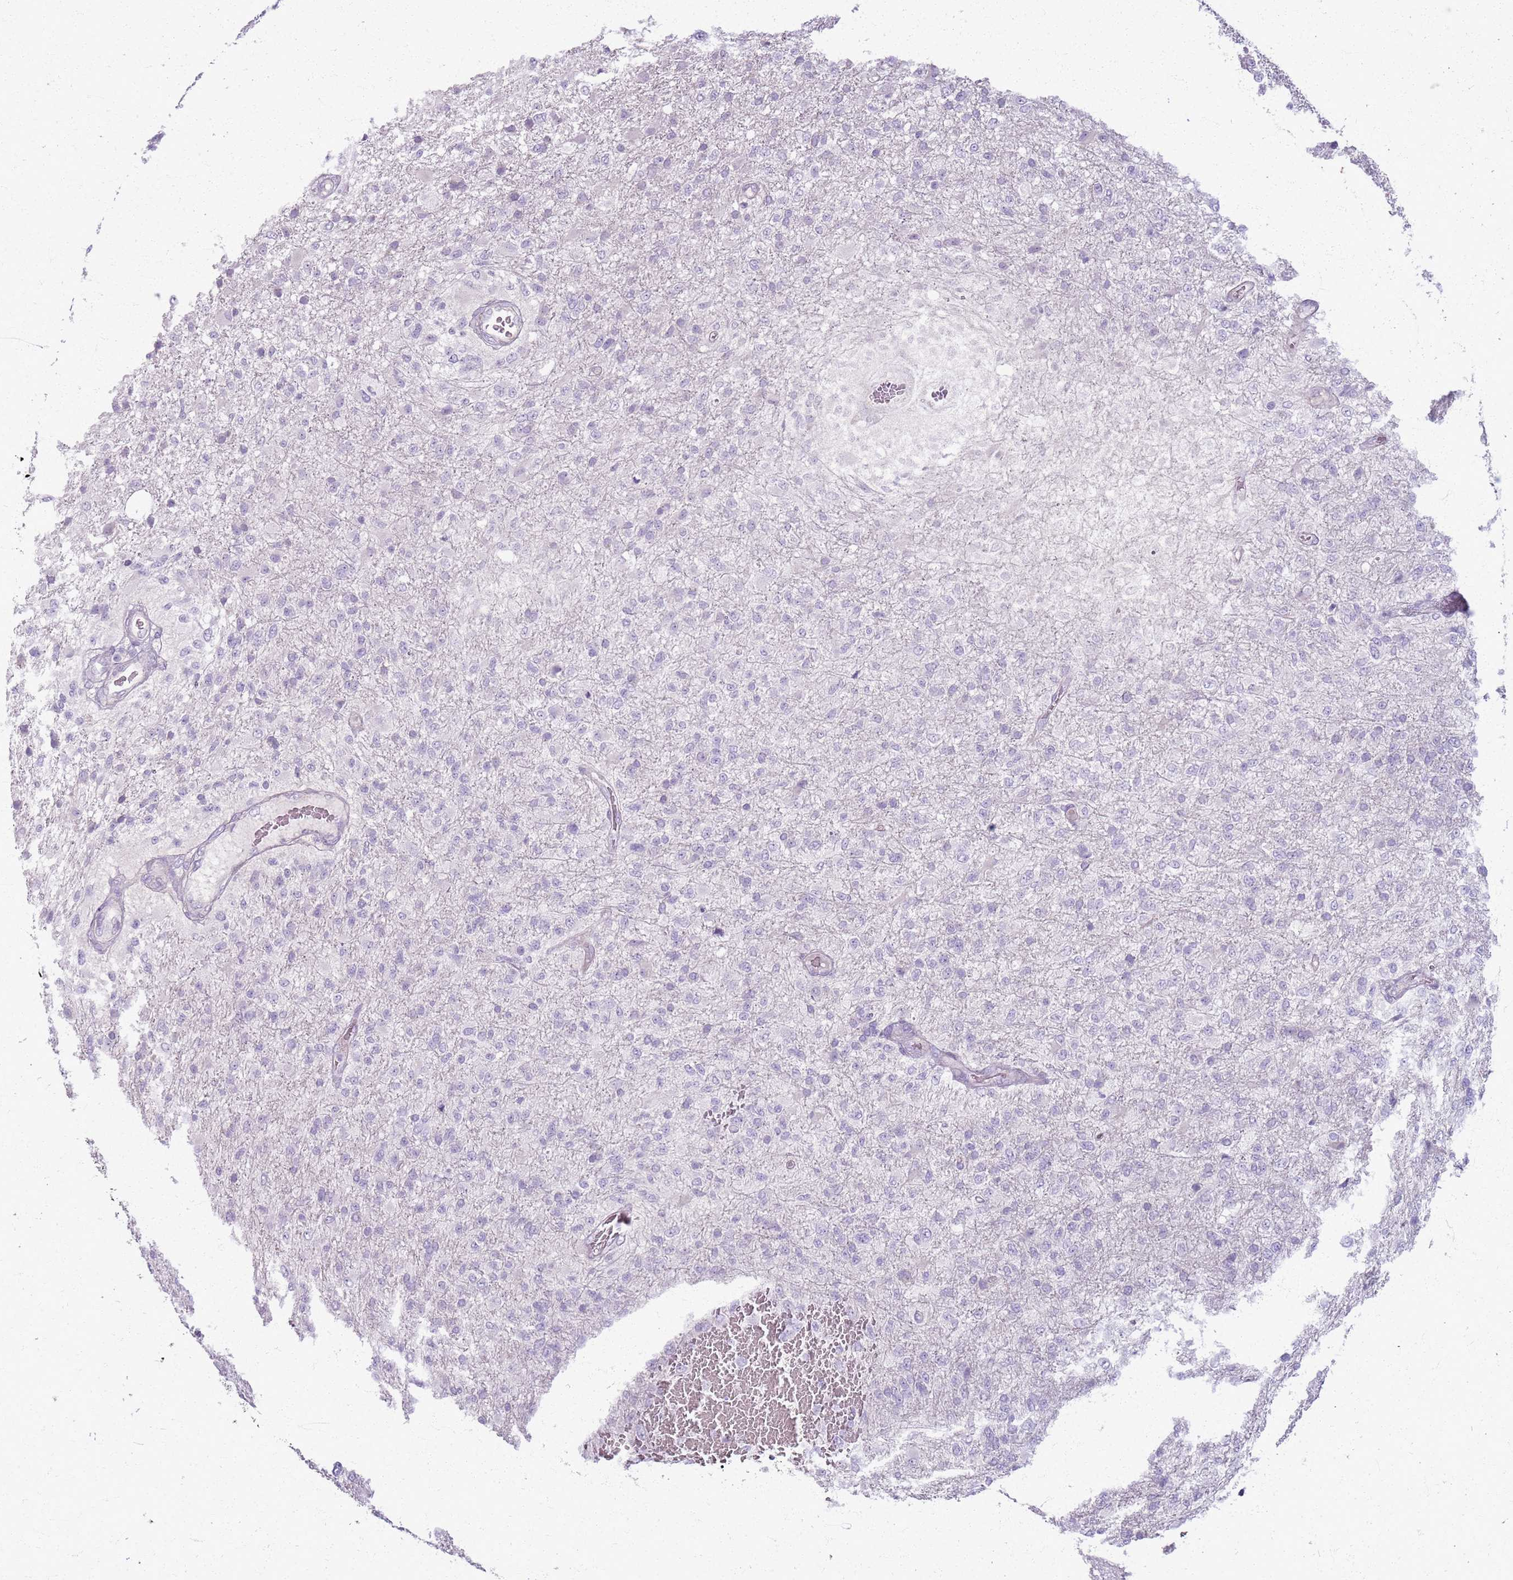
{"staining": {"intensity": "negative", "quantity": "none", "location": "none"}, "tissue": "glioma", "cell_type": "Tumor cells", "image_type": "cancer", "snomed": [{"axis": "morphology", "description": "Glioma, malignant, High grade"}, {"axis": "topography", "description": "Brain"}], "caption": "Immunohistochemical staining of human malignant high-grade glioma reveals no significant positivity in tumor cells.", "gene": "CSRP3", "patient": {"sex": "female", "age": 74}}